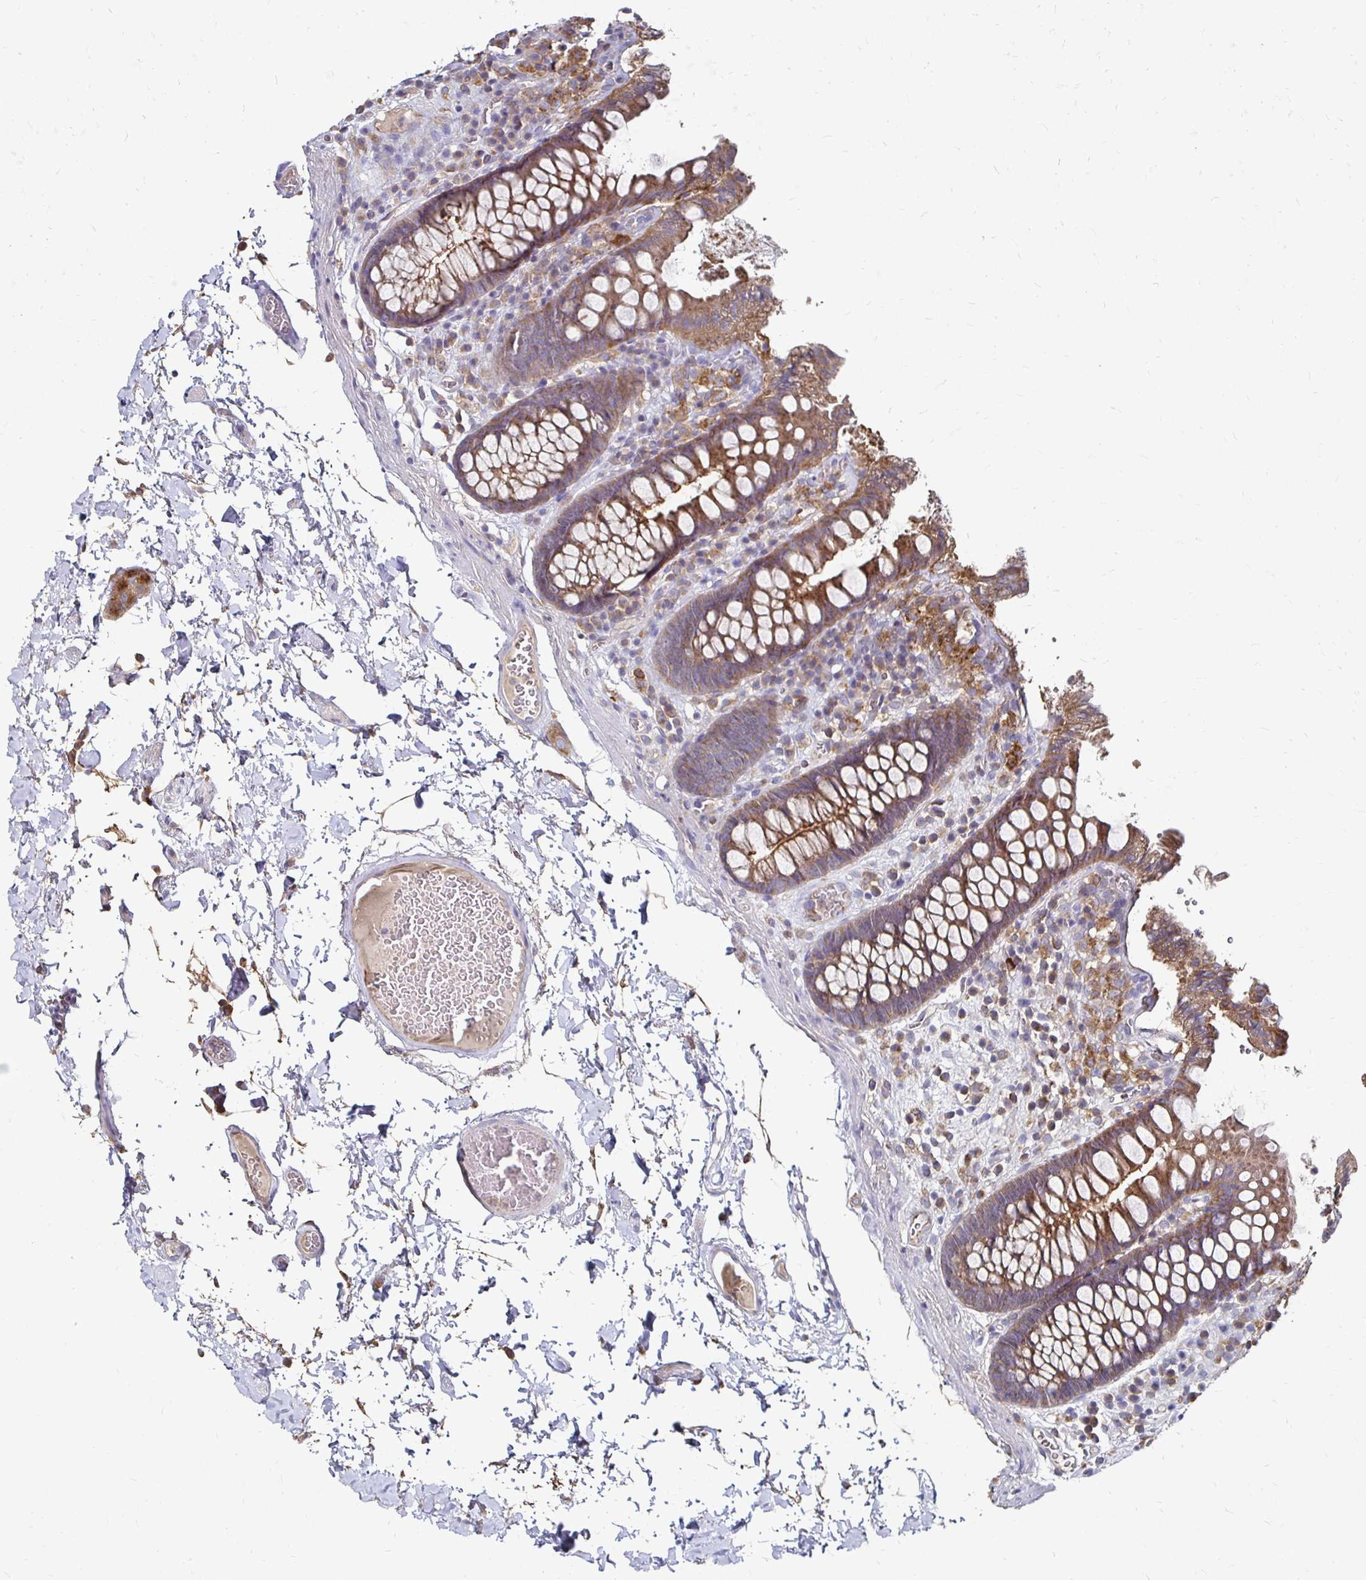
{"staining": {"intensity": "negative", "quantity": "none", "location": "none"}, "tissue": "colon", "cell_type": "Endothelial cells", "image_type": "normal", "snomed": [{"axis": "morphology", "description": "Normal tissue, NOS"}, {"axis": "topography", "description": "Colon"}, {"axis": "topography", "description": "Peripheral nerve tissue"}], "caption": "High power microscopy micrograph of an immunohistochemistry (IHC) histopathology image of benign colon, revealing no significant staining in endothelial cells. Brightfield microscopy of immunohistochemistry (IHC) stained with DAB (3,3'-diaminobenzidine) (brown) and hematoxylin (blue), captured at high magnification.", "gene": "NCSTN", "patient": {"sex": "male", "age": 84}}